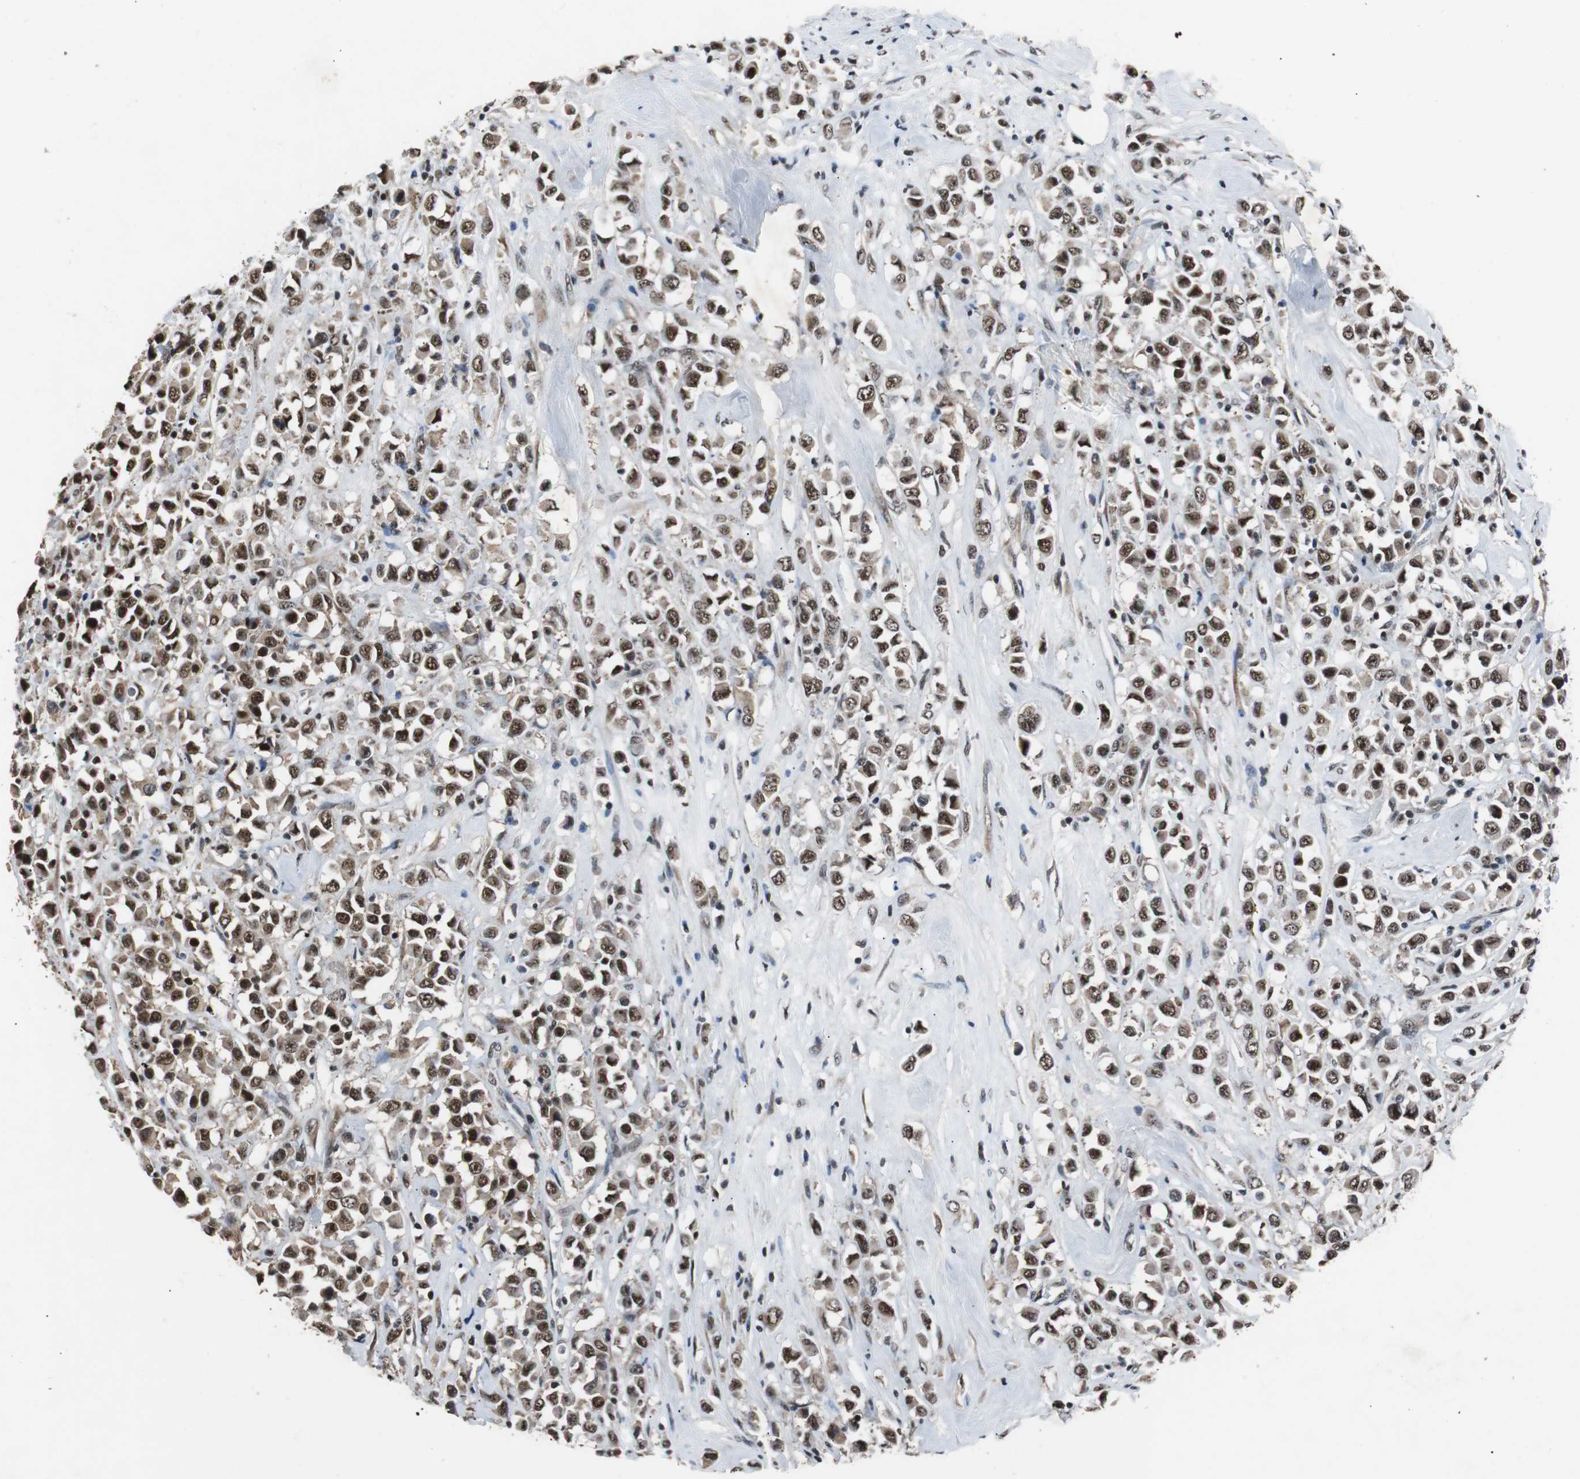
{"staining": {"intensity": "moderate", "quantity": ">75%", "location": "nuclear"}, "tissue": "breast cancer", "cell_type": "Tumor cells", "image_type": "cancer", "snomed": [{"axis": "morphology", "description": "Duct carcinoma"}, {"axis": "topography", "description": "Breast"}], "caption": "A photomicrograph showing moderate nuclear staining in about >75% of tumor cells in breast intraductal carcinoma, as visualized by brown immunohistochemical staining.", "gene": "USP28", "patient": {"sex": "female", "age": 61}}